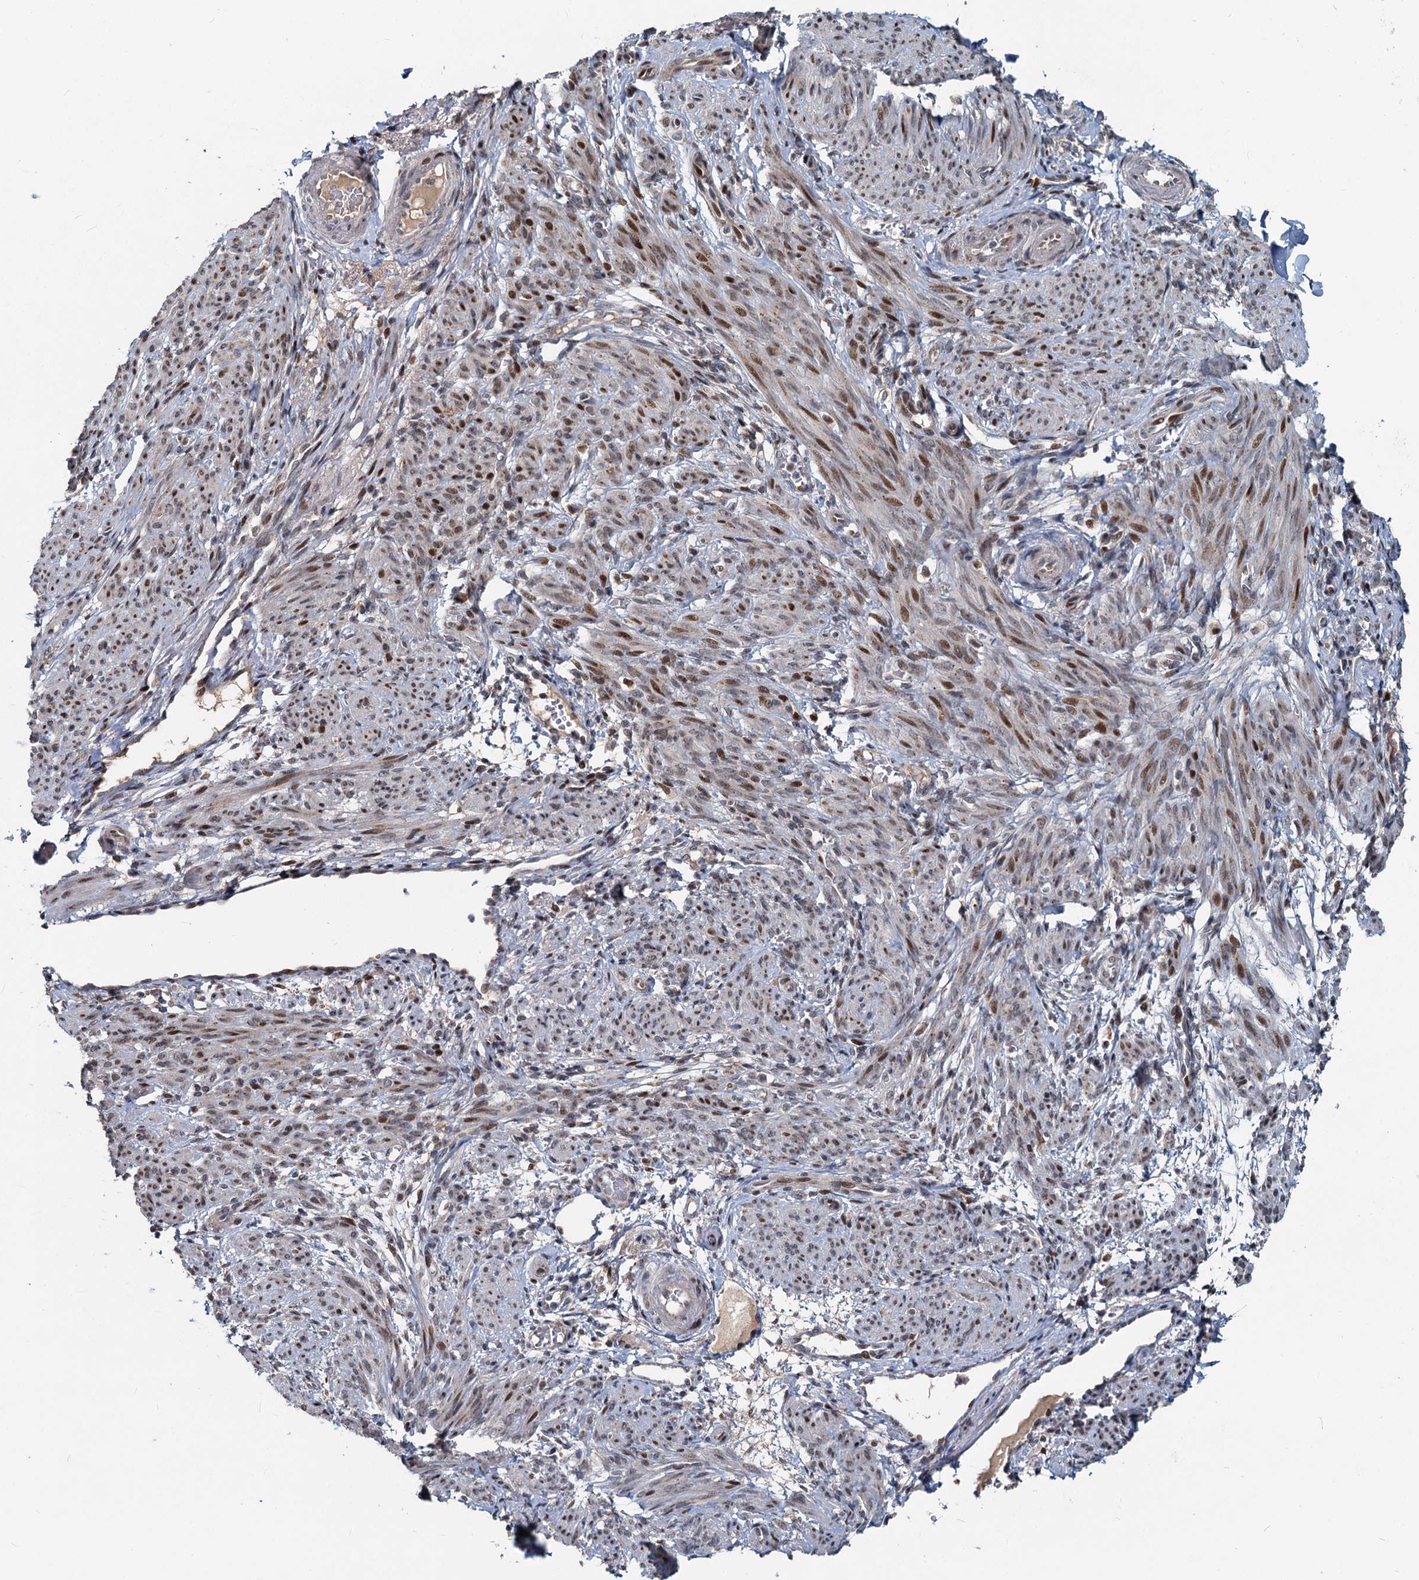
{"staining": {"intensity": "moderate", "quantity": "25%-75%", "location": "nuclear"}, "tissue": "smooth muscle", "cell_type": "Smooth muscle cells", "image_type": "normal", "snomed": [{"axis": "morphology", "description": "Normal tissue, NOS"}, {"axis": "topography", "description": "Smooth muscle"}], "caption": "Immunohistochemistry (DAB) staining of benign smooth muscle shows moderate nuclear protein expression in about 25%-75% of smooth muscle cells.", "gene": "RITA1", "patient": {"sex": "female", "age": 39}}